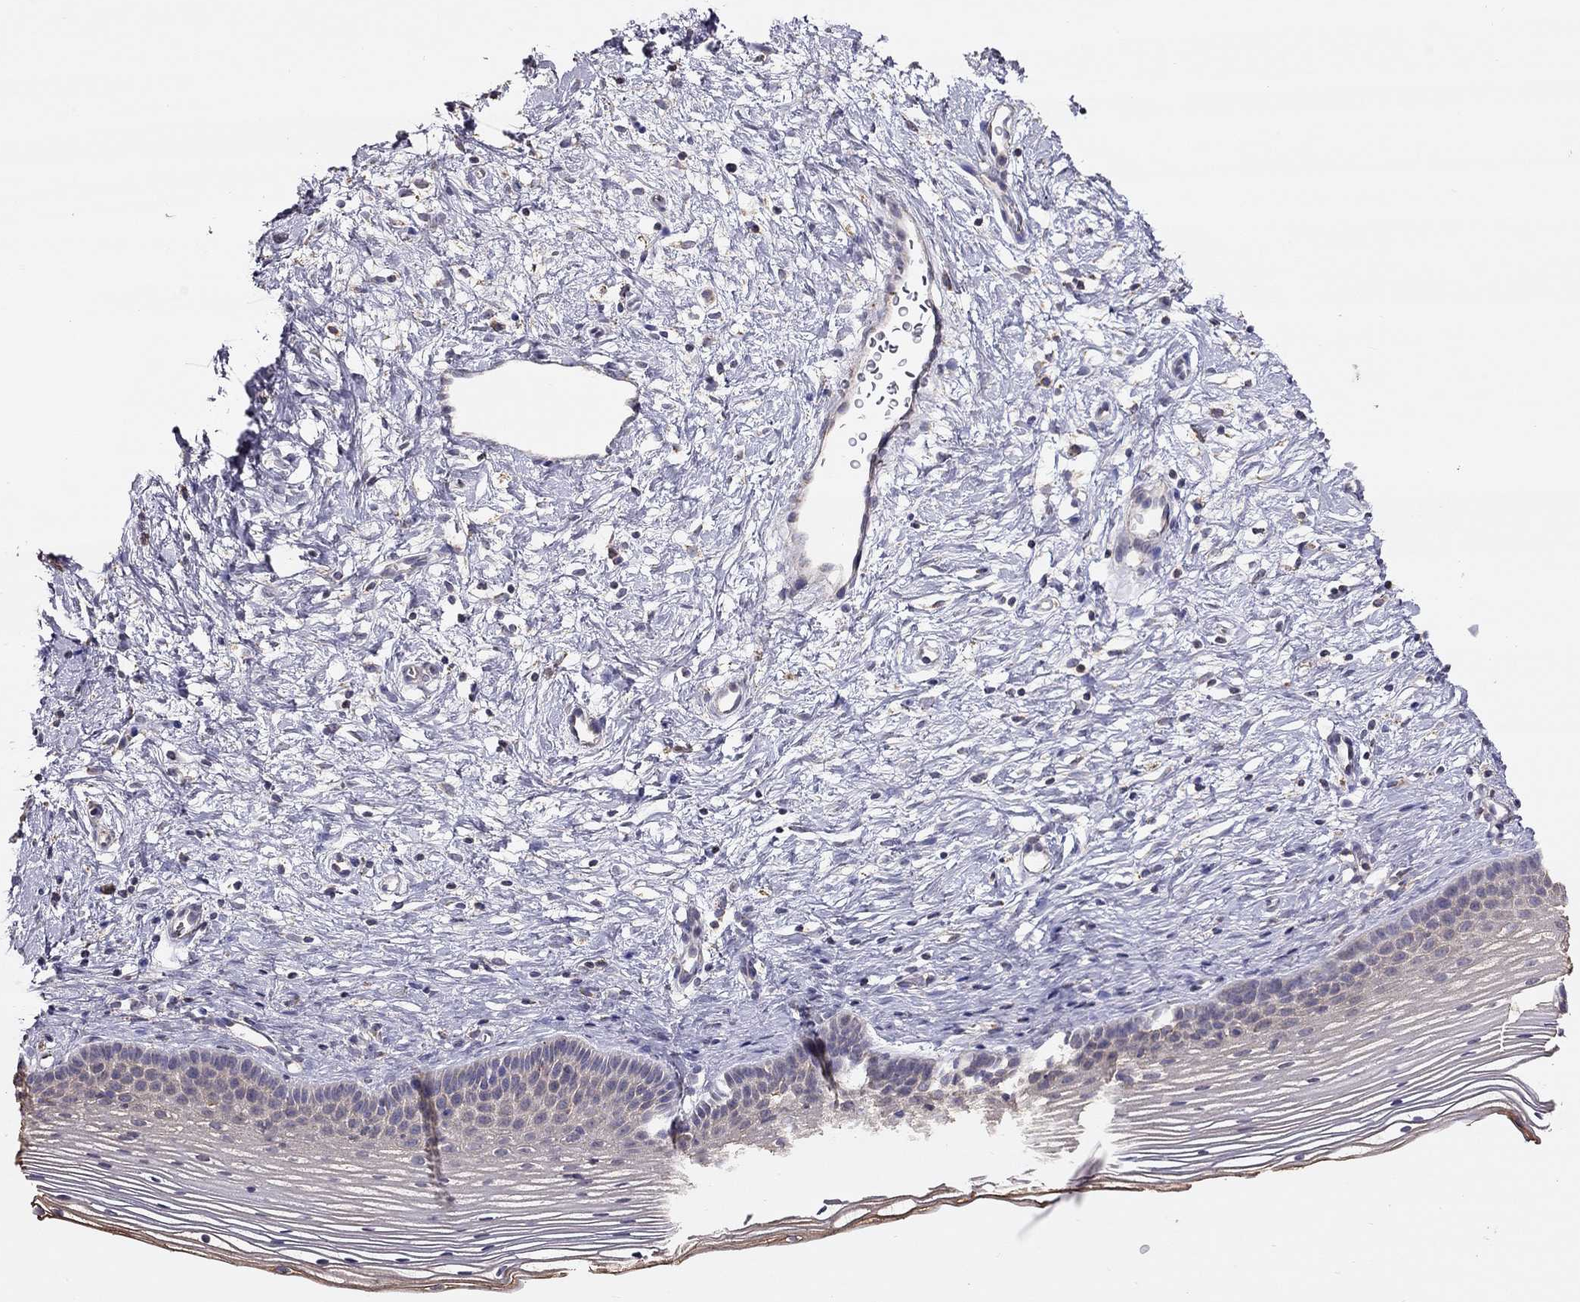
{"staining": {"intensity": "negative", "quantity": "none", "location": "none"}, "tissue": "cervix", "cell_type": "Glandular cells", "image_type": "normal", "snomed": [{"axis": "morphology", "description": "Normal tissue, NOS"}, {"axis": "topography", "description": "Cervix"}], "caption": "Glandular cells are negative for brown protein staining in normal cervix. The staining is performed using DAB (3,3'-diaminobenzidine) brown chromogen with nuclei counter-stained in using hematoxylin.", "gene": "LRIT3", "patient": {"sex": "female", "age": 39}}